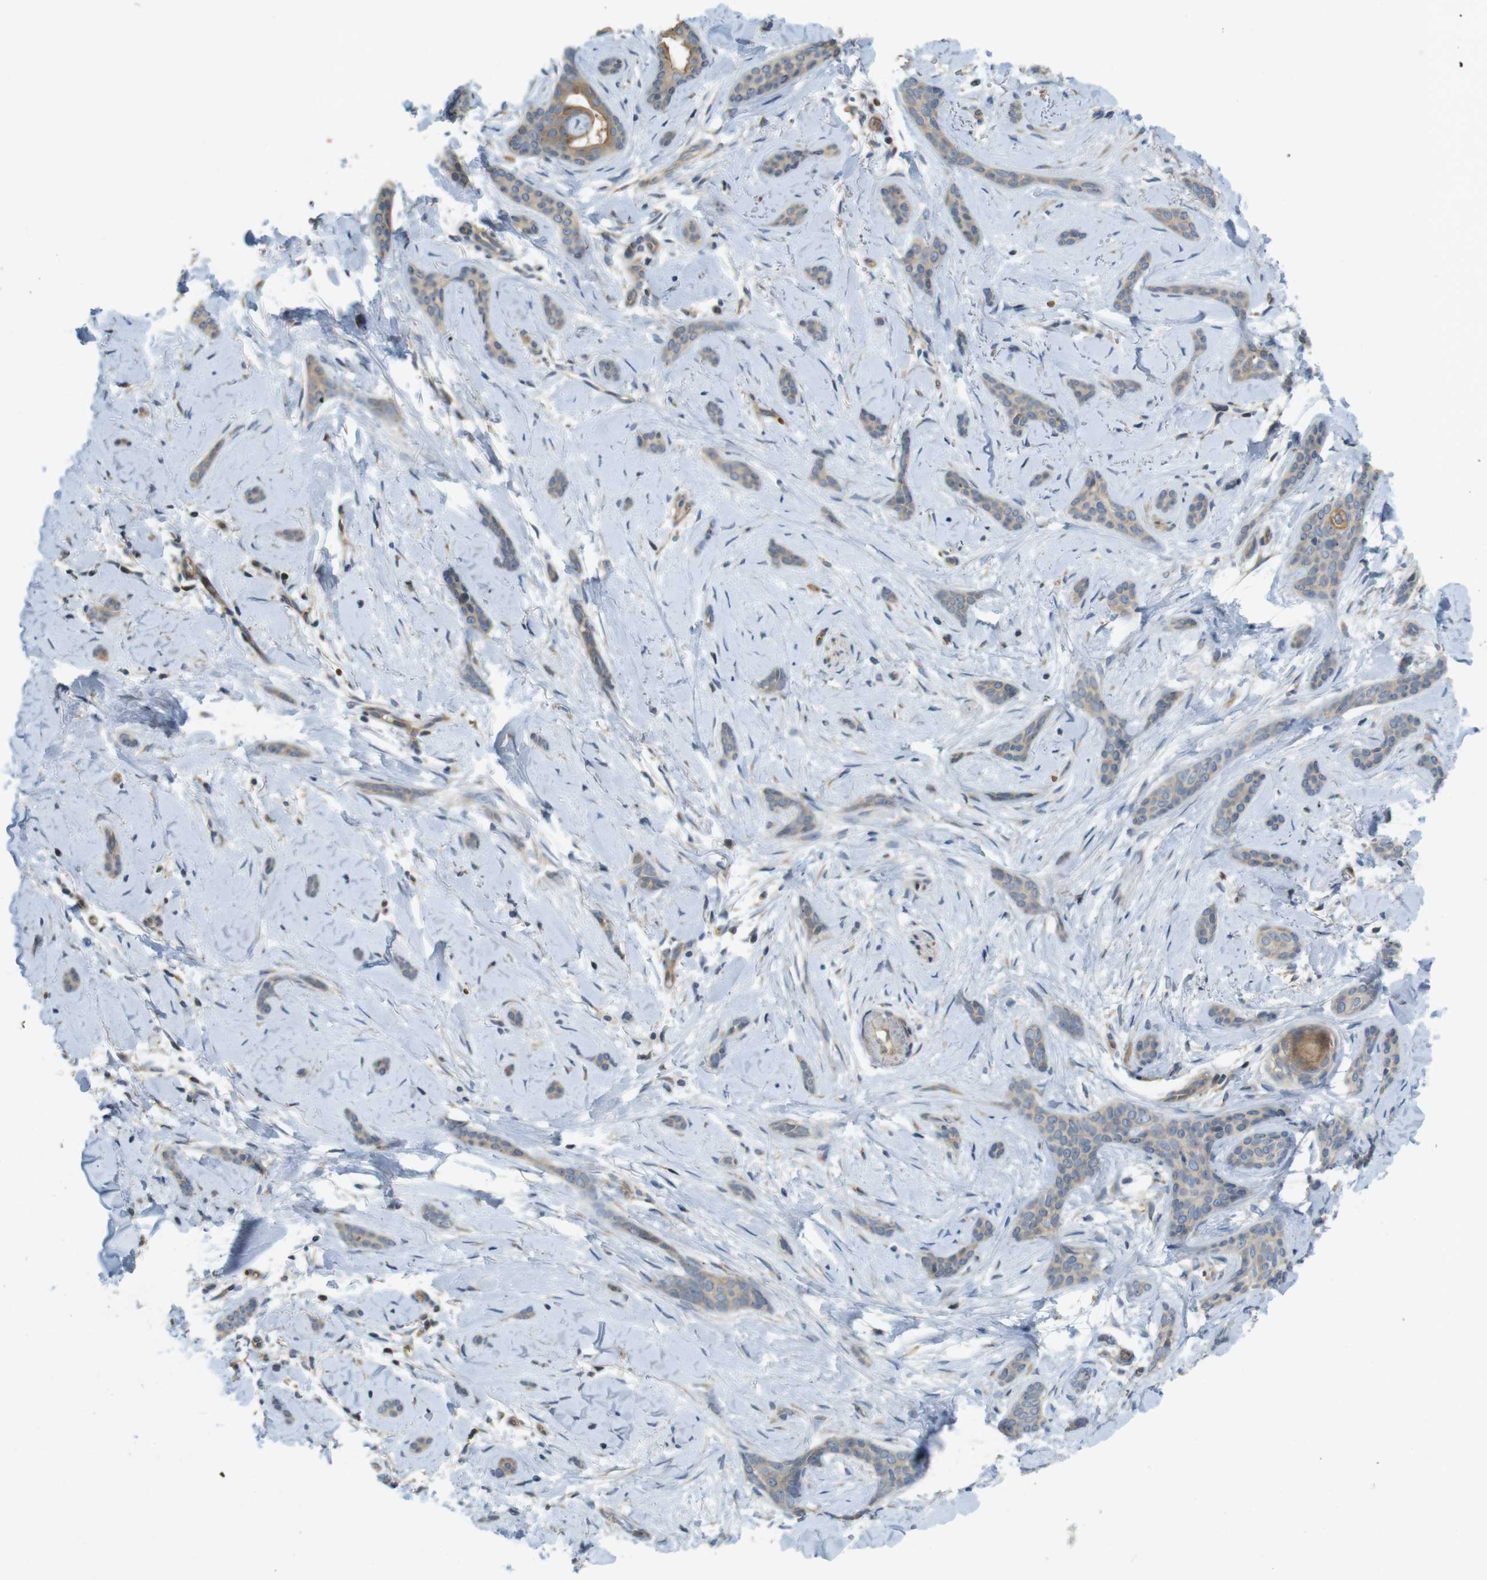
{"staining": {"intensity": "weak", "quantity": "<25%", "location": "cytoplasmic/membranous"}, "tissue": "skin cancer", "cell_type": "Tumor cells", "image_type": "cancer", "snomed": [{"axis": "morphology", "description": "Basal cell carcinoma"}, {"axis": "morphology", "description": "Adnexal tumor, benign"}, {"axis": "topography", "description": "Skin"}], "caption": "An image of human skin benign adnexal tumor is negative for staining in tumor cells.", "gene": "CLTC", "patient": {"sex": "female", "age": 42}}